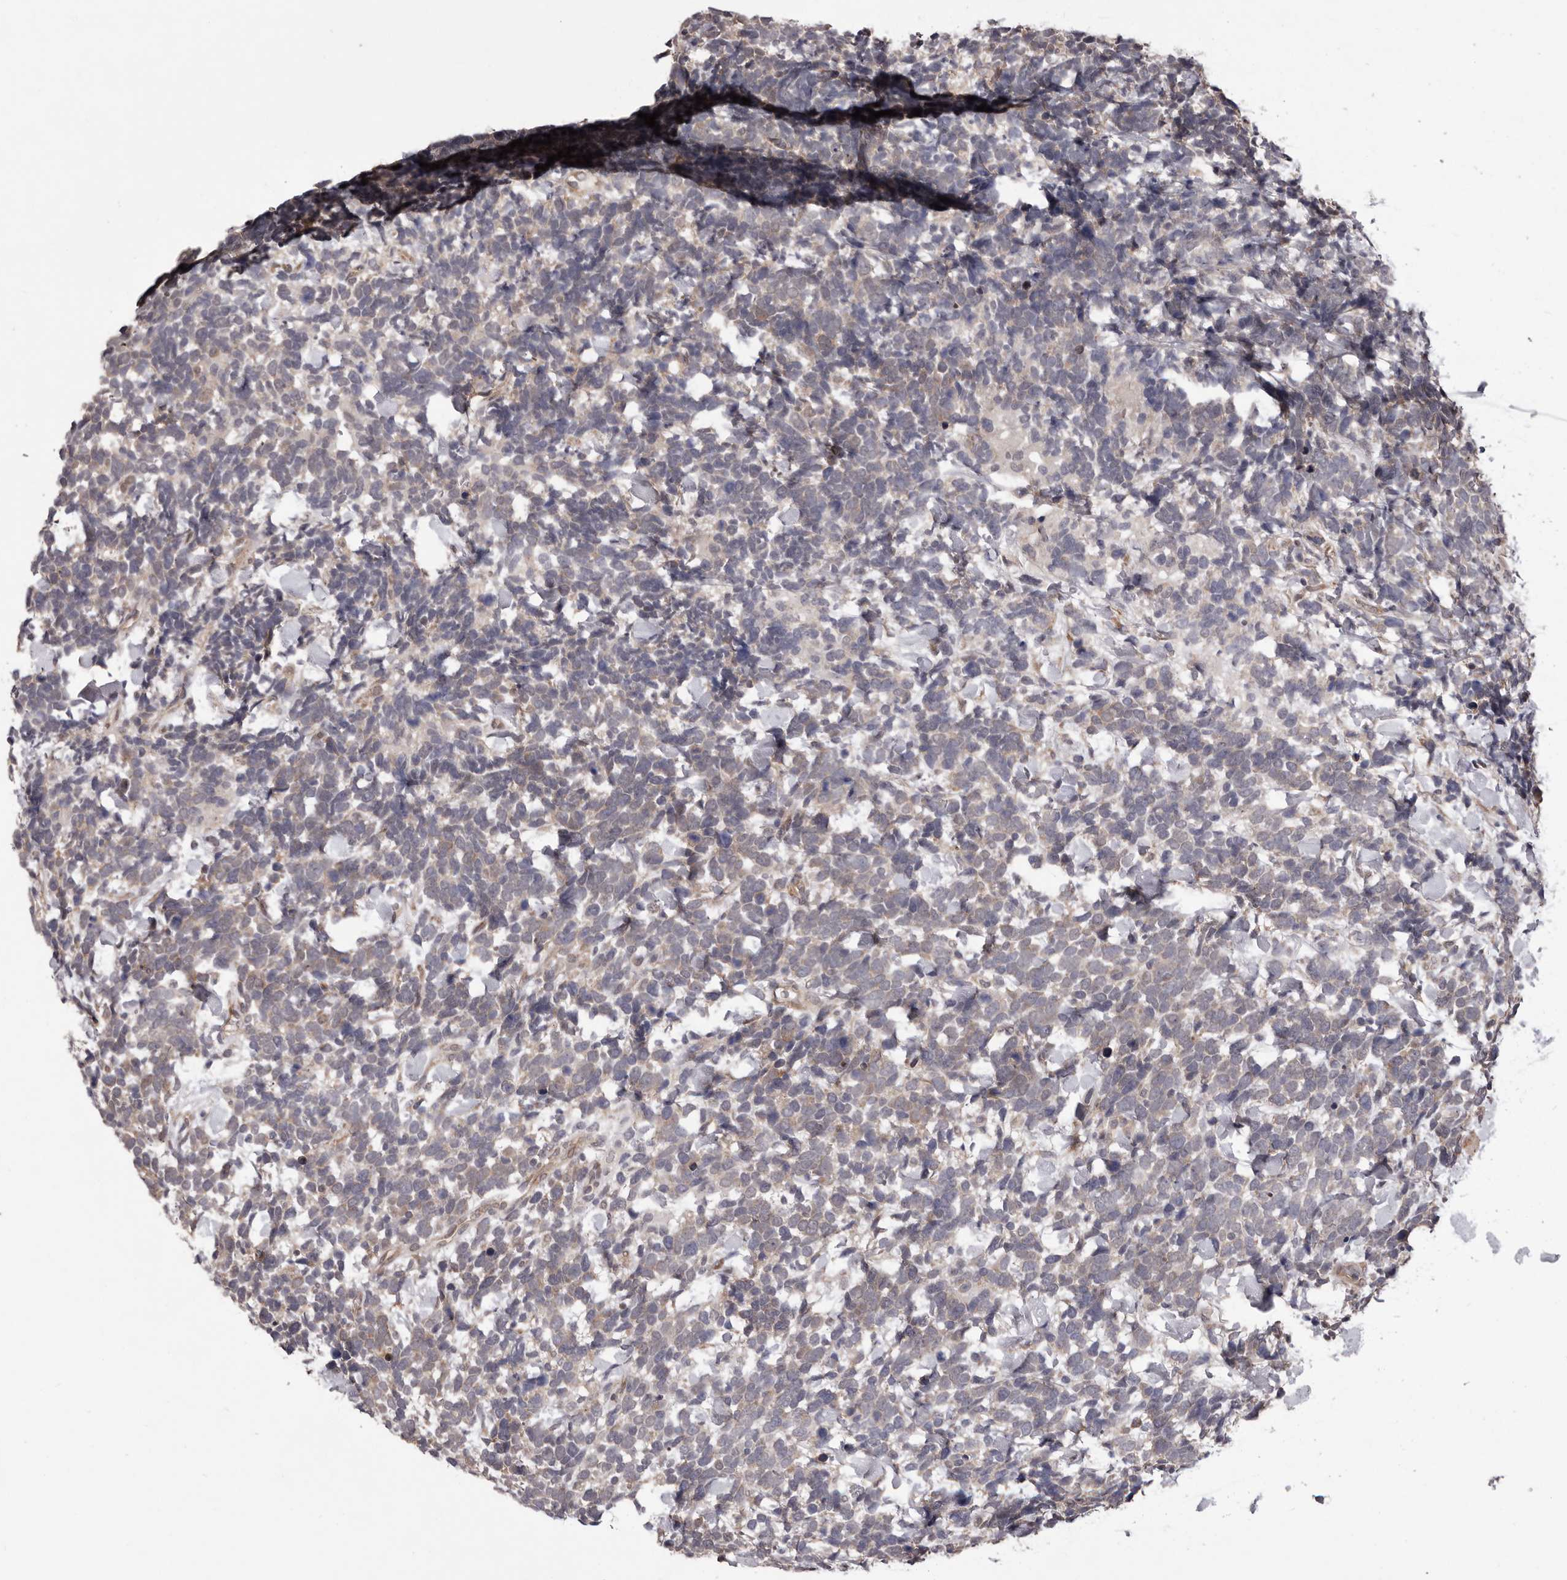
{"staining": {"intensity": "weak", "quantity": "<25%", "location": "cytoplasmic/membranous"}, "tissue": "urothelial cancer", "cell_type": "Tumor cells", "image_type": "cancer", "snomed": [{"axis": "morphology", "description": "Urothelial carcinoma, High grade"}, {"axis": "topography", "description": "Urinary bladder"}], "caption": "There is no significant expression in tumor cells of urothelial cancer.", "gene": "CELF3", "patient": {"sex": "female", "age": 82}}